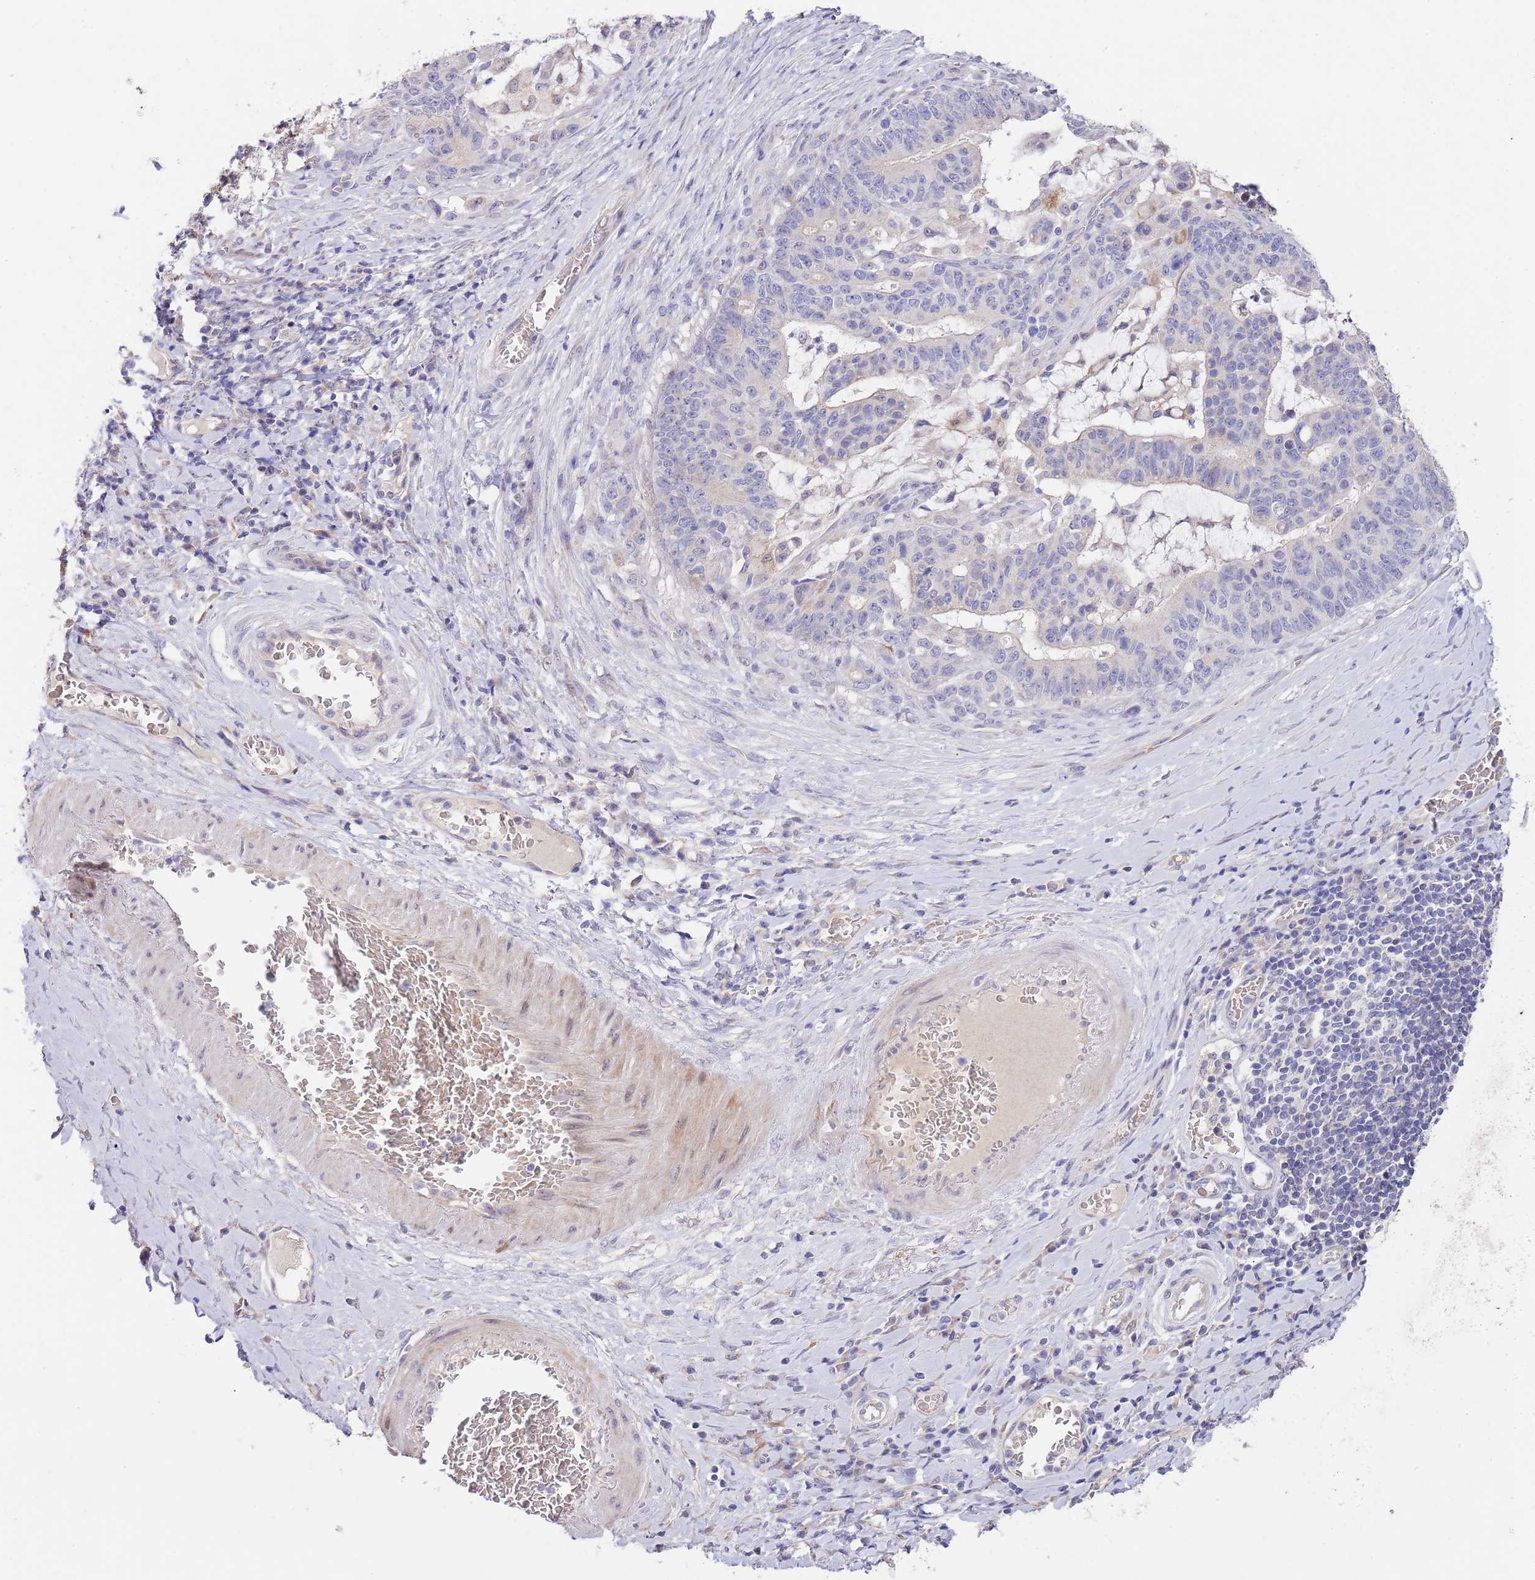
{"staining": {"intensity": "negative", "quantity": "none", "location": "none"}, "tissue": "stomach cancer", "cell_type": "Tumor cells", "image_type": "cancer", "snomed": [{"axis": "morphology", "description": "Normal tissue, NOS"}, {"axis": "morphology", "description": "Adenocarcinoma, NOS"}, {"axis": "topography", "description": "Stomach"}], "caption": "An immunohistochemistry (IHC) photomicrograph of stomach cancer (adenocarcinoma) is shown. There is no staining in tumor cells of stomach cancer (adenocarcinoma). (DAB immunohistochemistry with hematoxylin counter stain).", "gene": "AP1S2", "patient": {"sex": "female", "age": 64}}